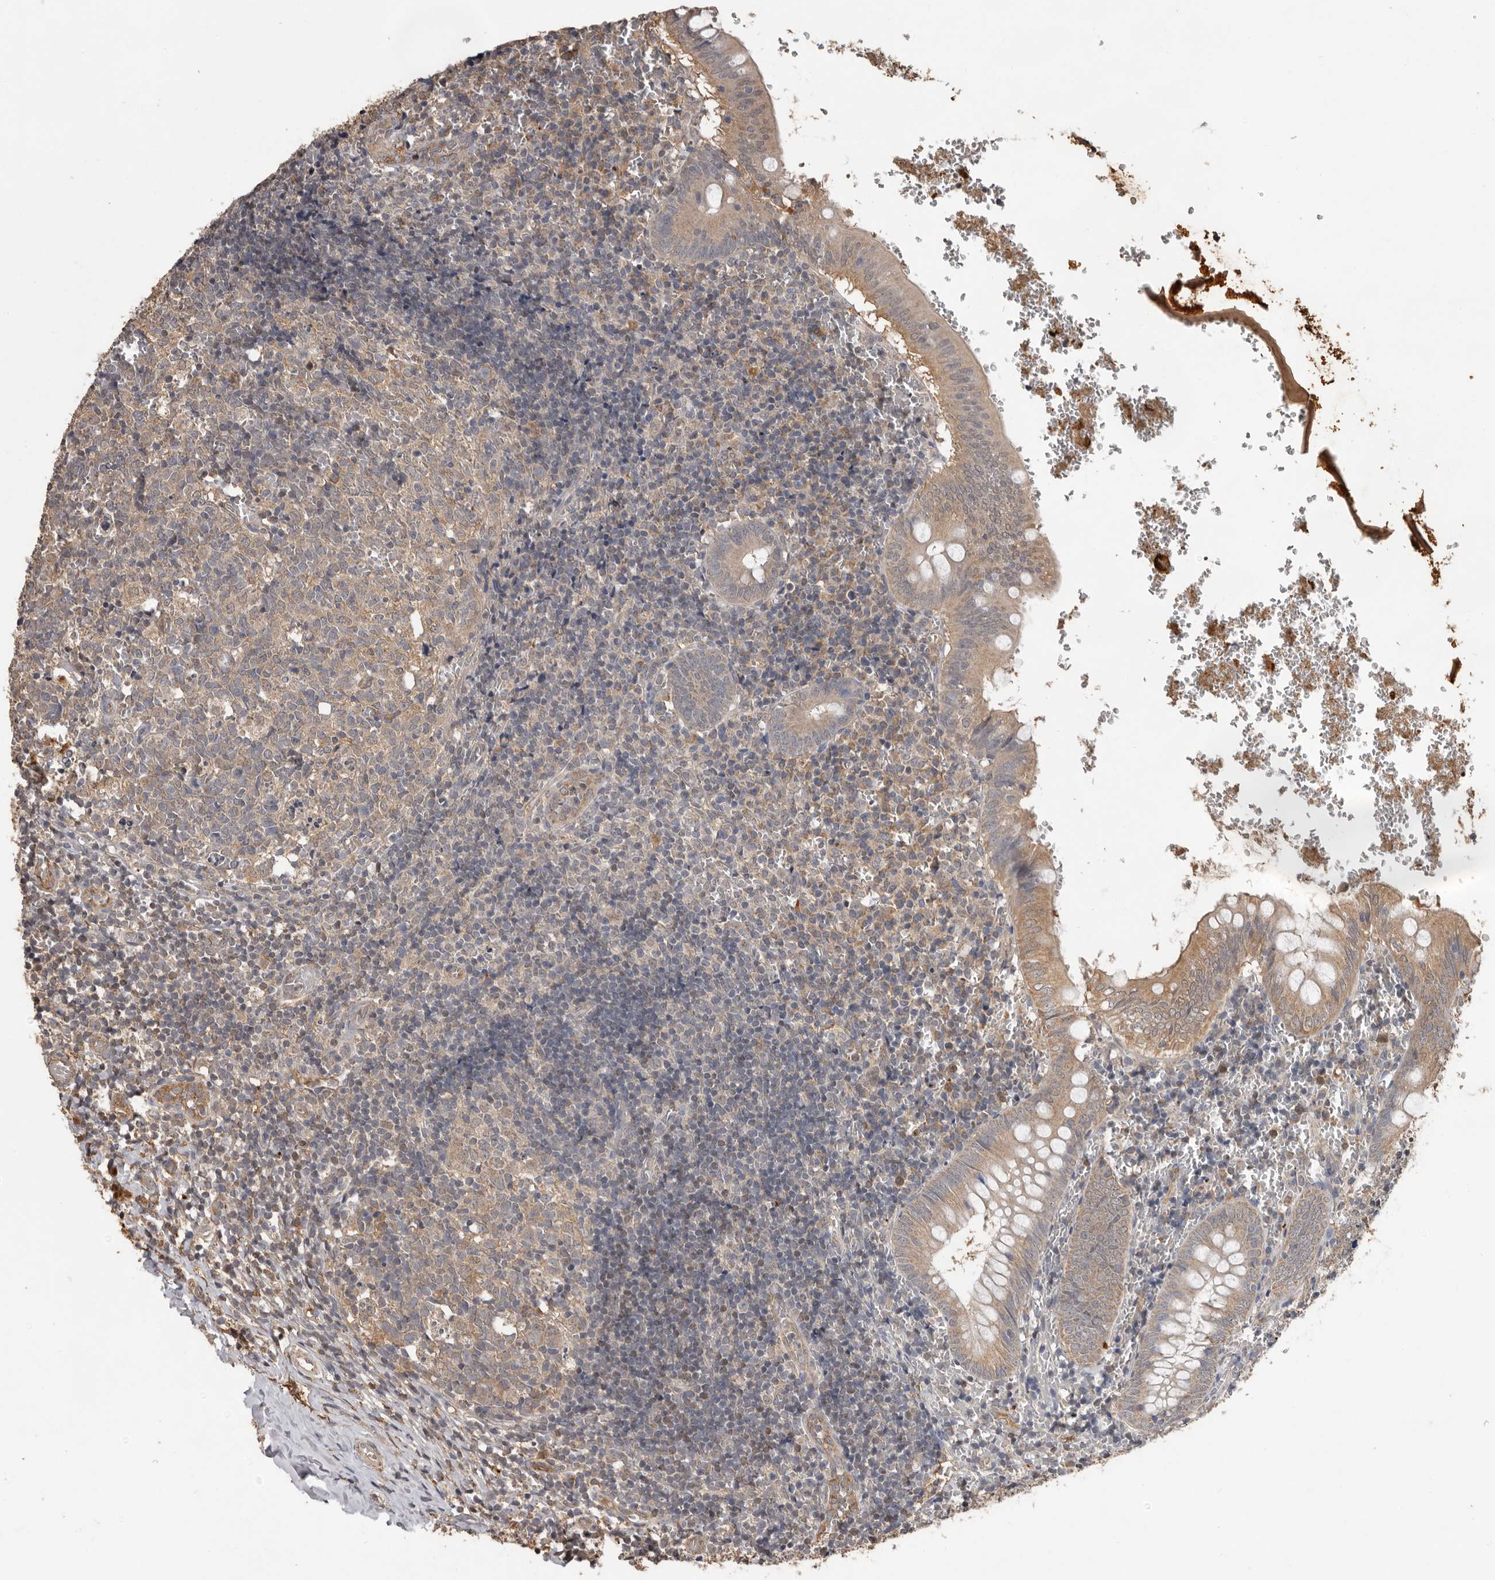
{"staining": {"intensity": "moderate", "quantity": "25%-75%", "location": "cytoplasmic/membranous"}, "tissue": "appendix", "cell_type": "Glandular cells", "image_type": "normal", "snomed": [{"axis": "morphology", "description": "Normal tissue, NOS"}, {"axis": "topography", "description": "Appendix"}], "caption": "Immunohistochemistry (IHC) micrograph of unremarkable human appendix stained for a protein (brown), which demonstrates medium levels of moderate cytoplasmic/membranous expression in about 25%-75% of glandular cells.", "gene": "MTF1", "patient": {"sex": "male", "age": 8}}